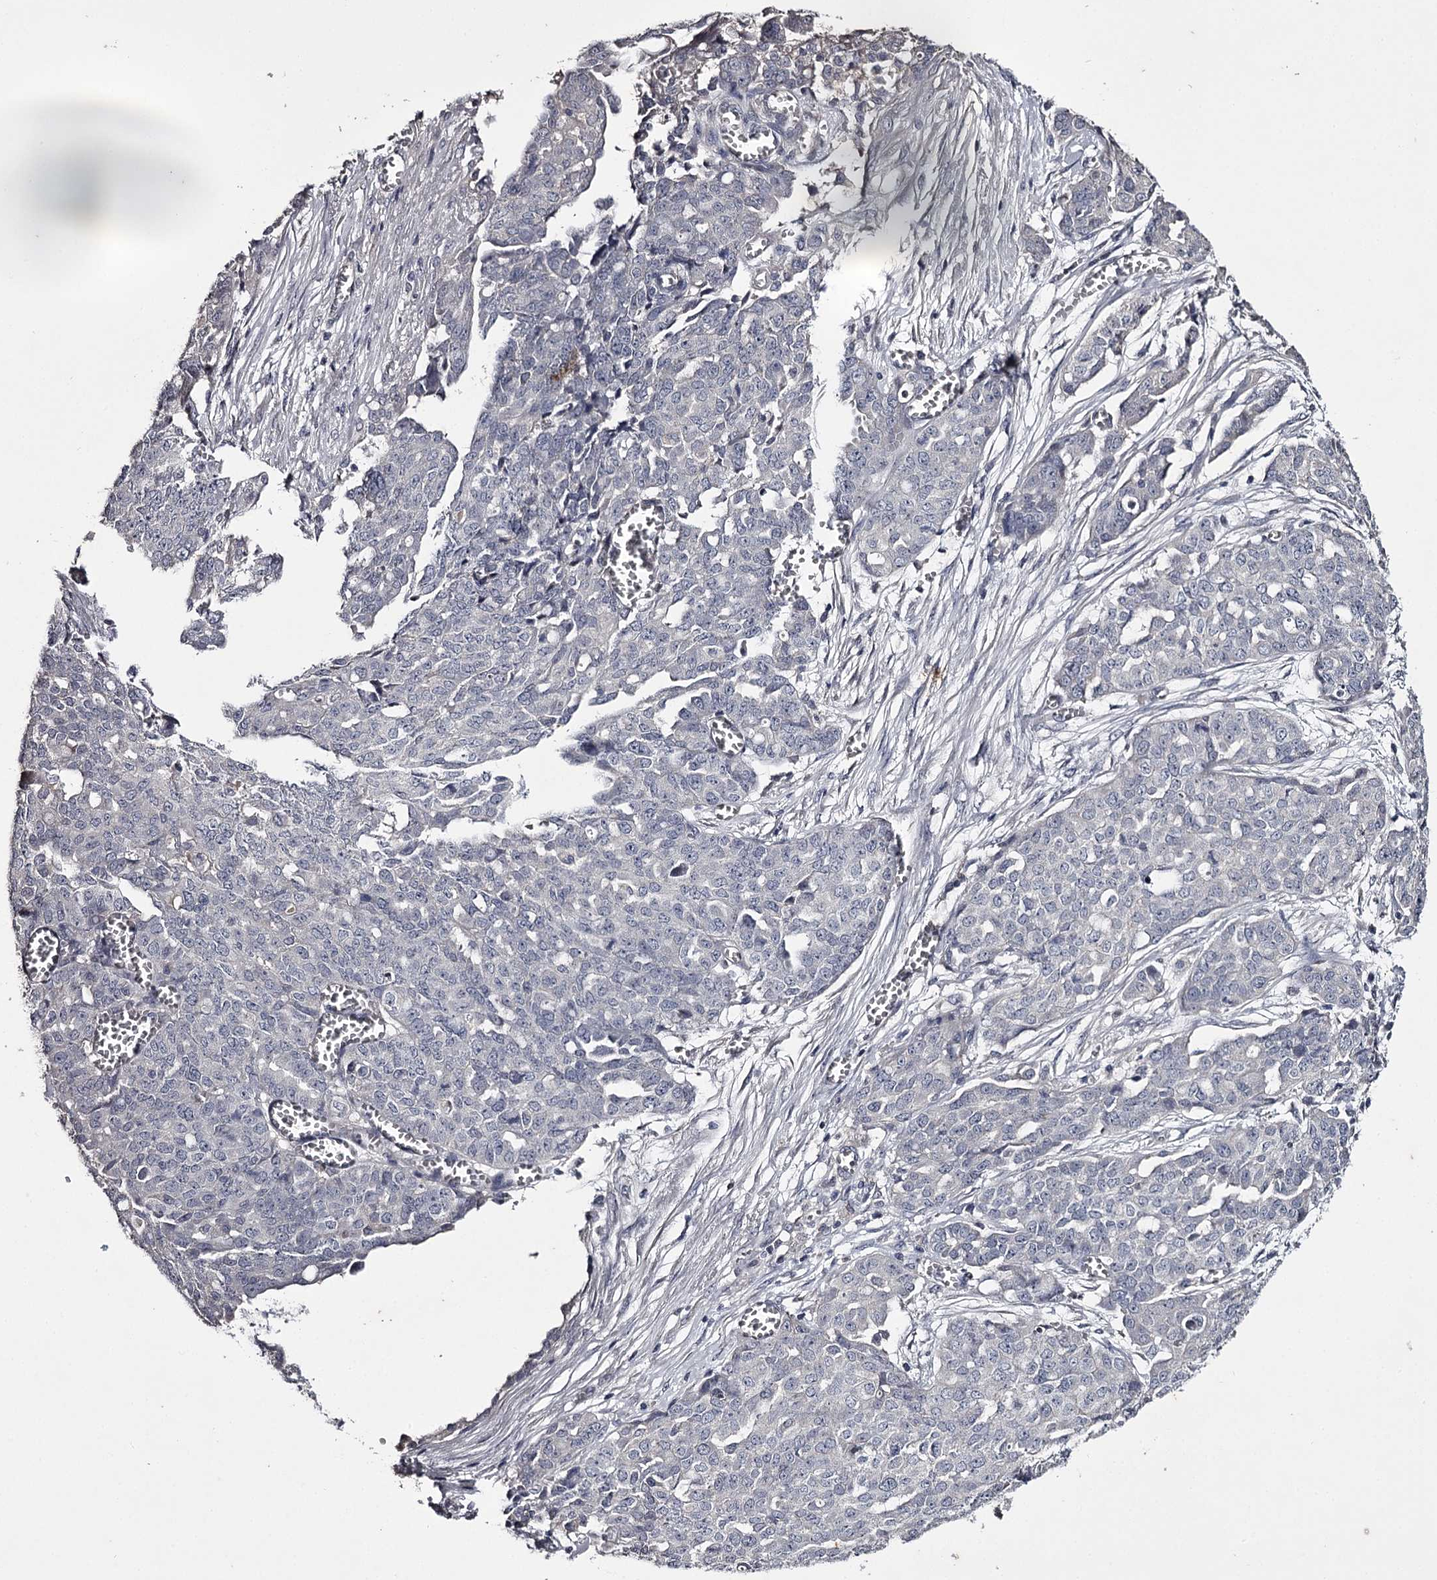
{"staining": {"intensity": "negative", "quantity": "none", "location": "none"}, "tissue": "ovarian cancer", "cell_type": "Tumor cells", "image_type": "cancer", "snomed": [{"axis": "morphology", "description": "Cystadenocarcinoma, serous, NOS"}, {"axis": "topography", "description": "Soft tissue"}, {"axis": "topography", "description": "Ovary"}], "caption": "Tumor cells show no significant protein staining in ovarian cancer (serous cystadenocarcinoma).", "gene": "PRM2", "patient": {"sex": "female", "age": 57}}